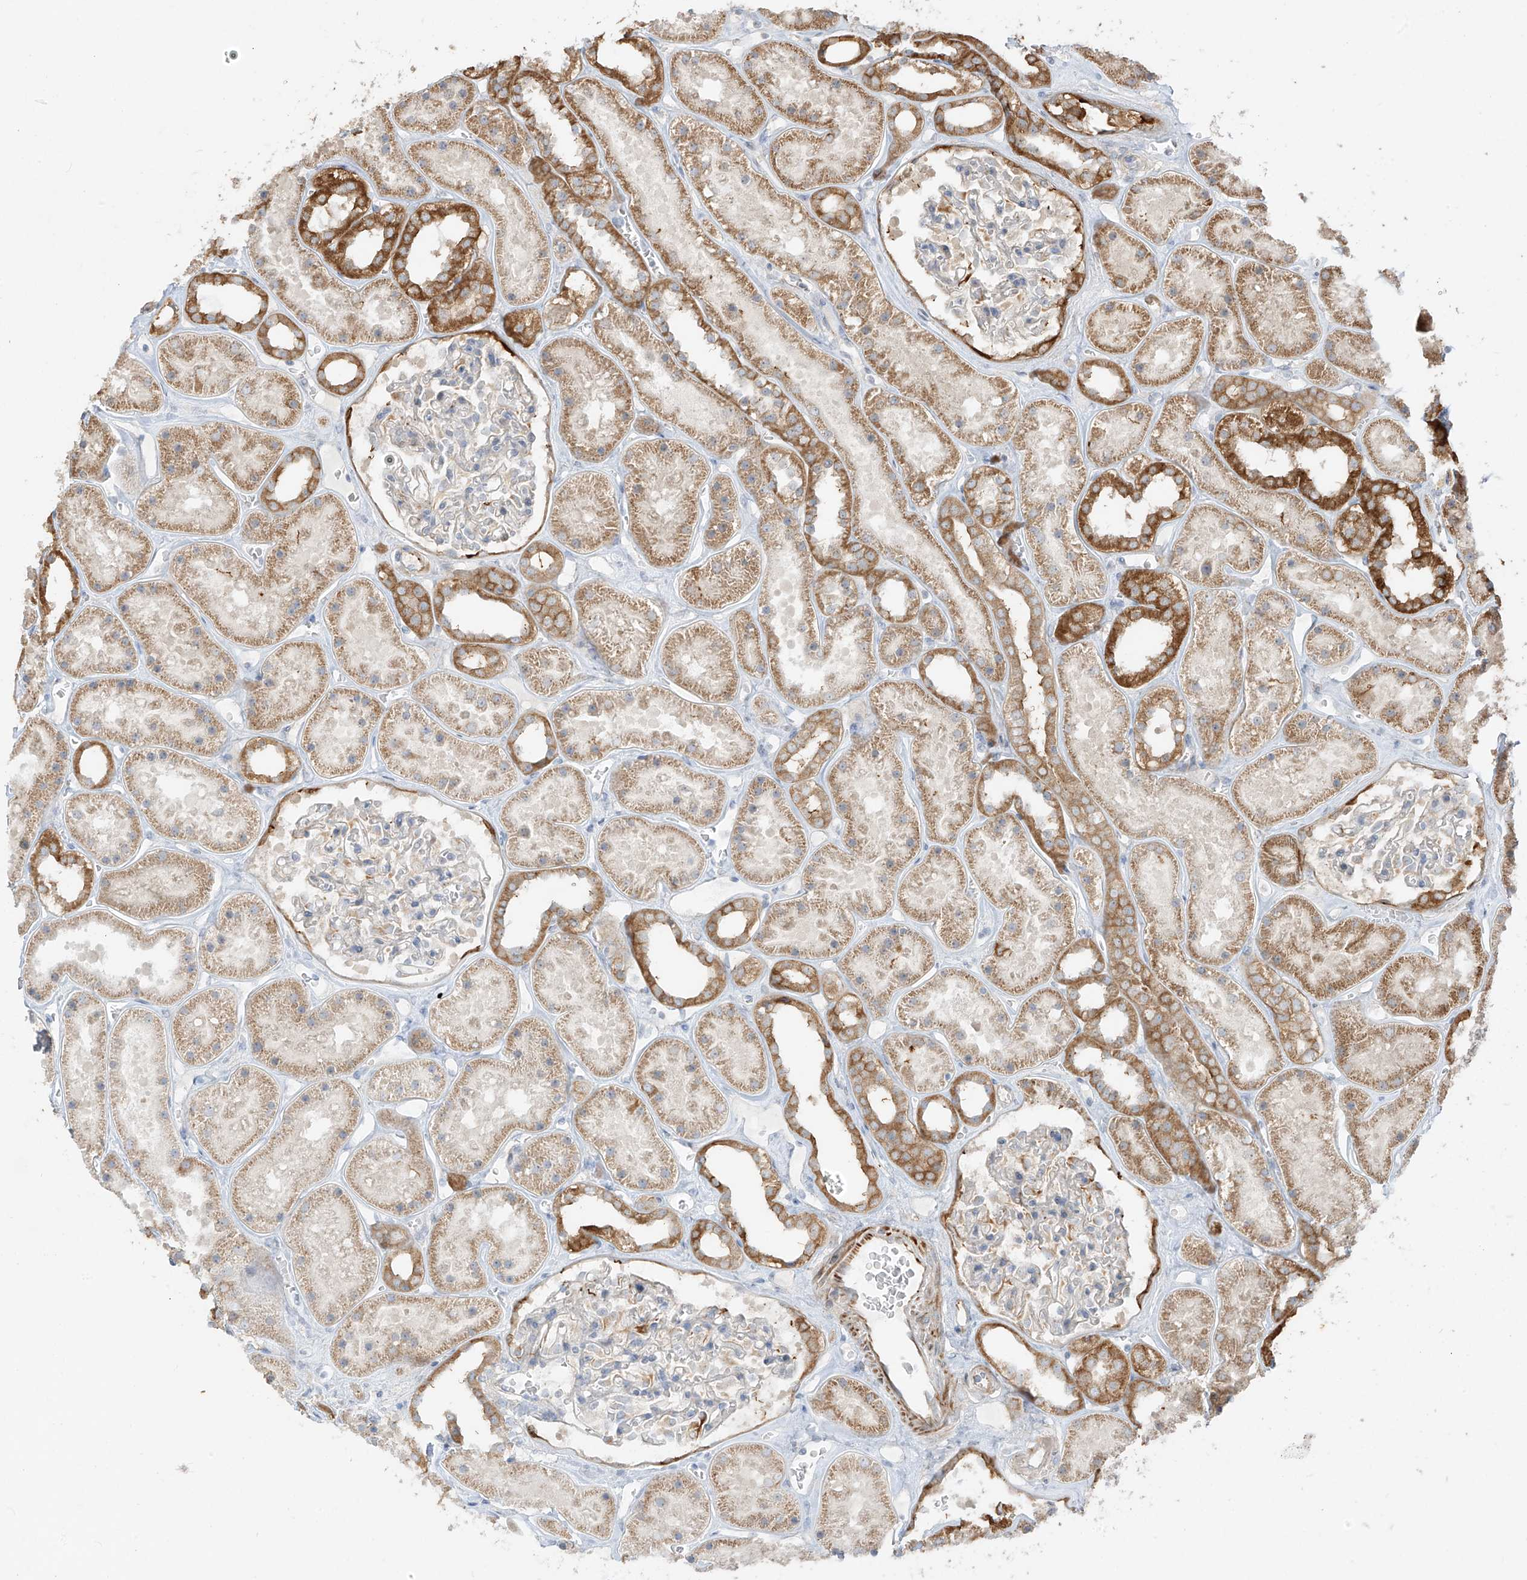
{"staining": {"intensity": "moderate", "quantity": "<25%", "location": "cytoplasmic/membranous"}, "tissue": "kidney", "cell_type": "Cells in glomeruli", "image_type": "normal", "snomed": [{"axis": "morphology", "description": "Normal tissue, NOS"}, {"axis": "topography", "description": "Kidney"}], "caption": "Immunohistochemistry image of unremarkable kidney: kidney stained using immunohistochemistry demonstrates low levels of moderate protein expression localized specifically in the cytoplasmic/membranous of cells in glomeruli, appearing as a cytoplasmic/membranous brown color.", "gene": "DCDC2", "patient": {"sex": "female", "age": 41}}